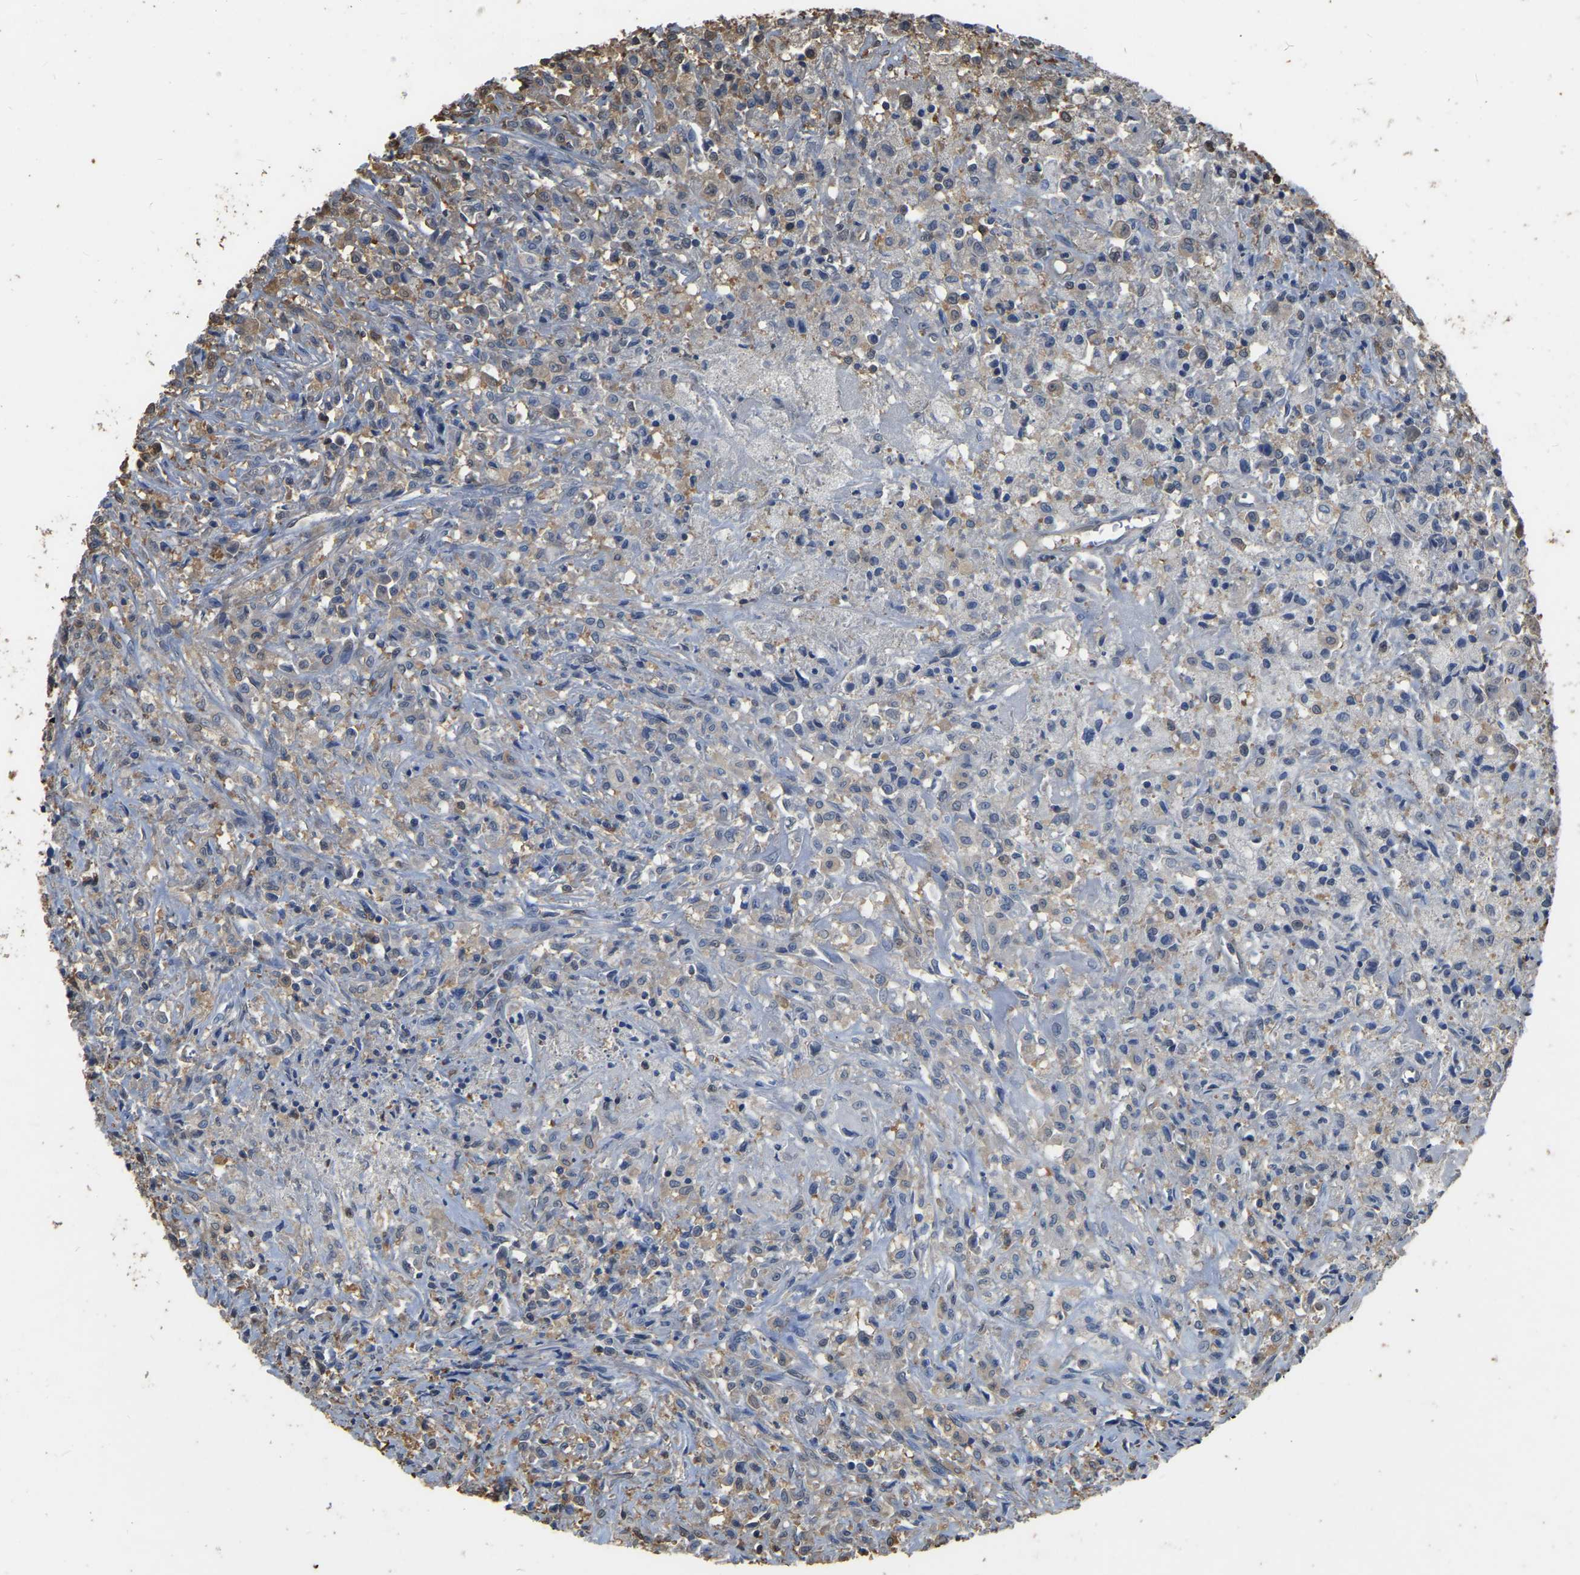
{"staining": {"intensity": "negative", "quantity": "none", "location": "none"}, "tissue": "testis cancer", "cell_type": "Tumor cells", "image_type": "cancer", "snomed": [{"axis": "morphology", "description": "Carcinoma, Embryonal, NOS"}, {"axis": "topography", "description": "Testis"}], "caption": "DAB (3,3'-diaminobenzidine) immunohistochemical staining of human testis cancer demonstrates no significant expression in tumor cells.", "gene": "LDHB", "patient": {"sex": "male", "age": 2}}